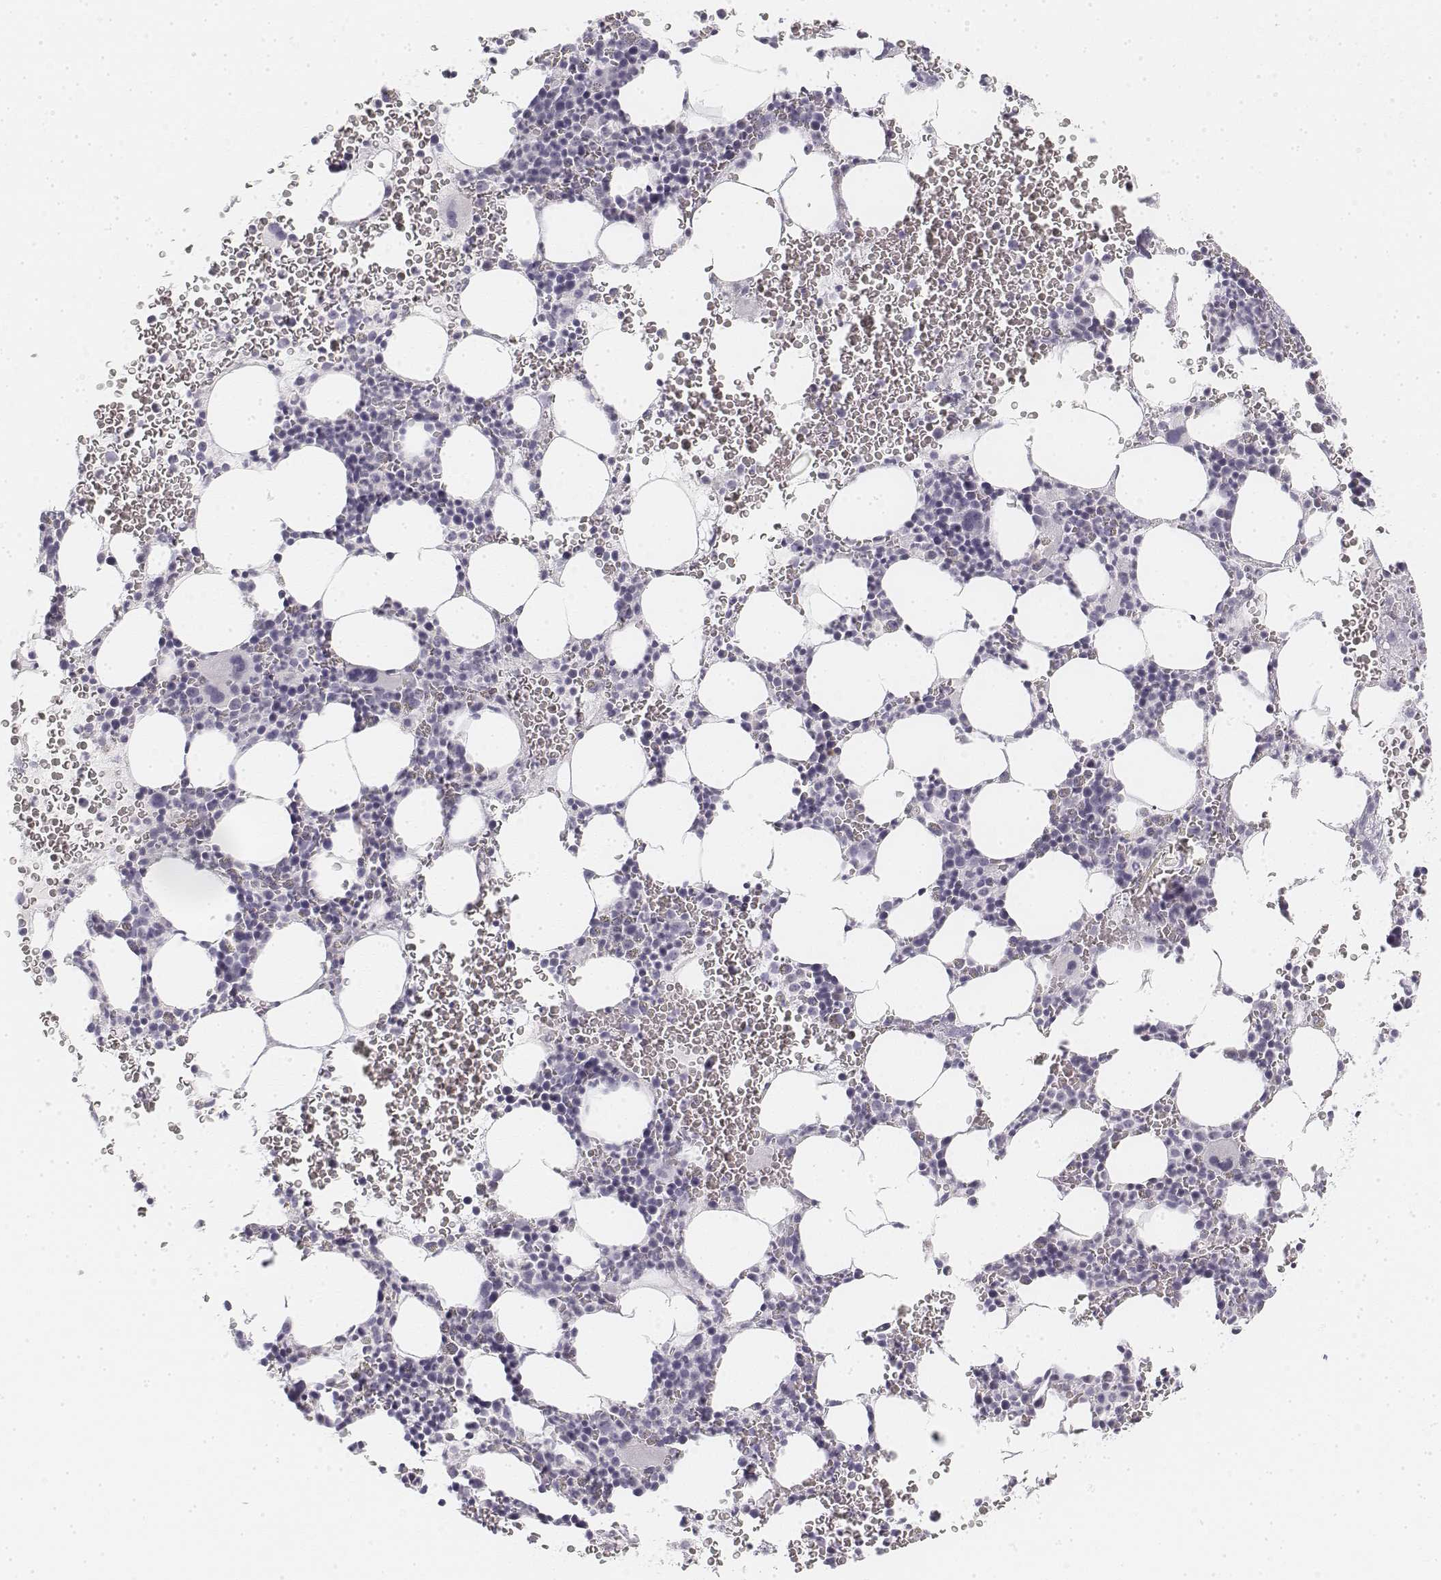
{"staining": {"intensity": "negative", "quantity": "none", "location": "none"}, "tissue": "bone marrow", "cell_type": "Hematopoietic cells", "image_type": "normal", "snomed": [{"axis": "morphology", "description": "Normal tissue, NOS"}, {"axis": "topography", "description": "Bone marrow"}], "caption": "High magnification brightfield microscopy of normal bone marrow stained with DAB (brown) and counterstained with hematoxylin (blue): hematopoietic cells show no significant expression.", "gene": "KRT25", "patient": {"sex": "male", "age": 82}}